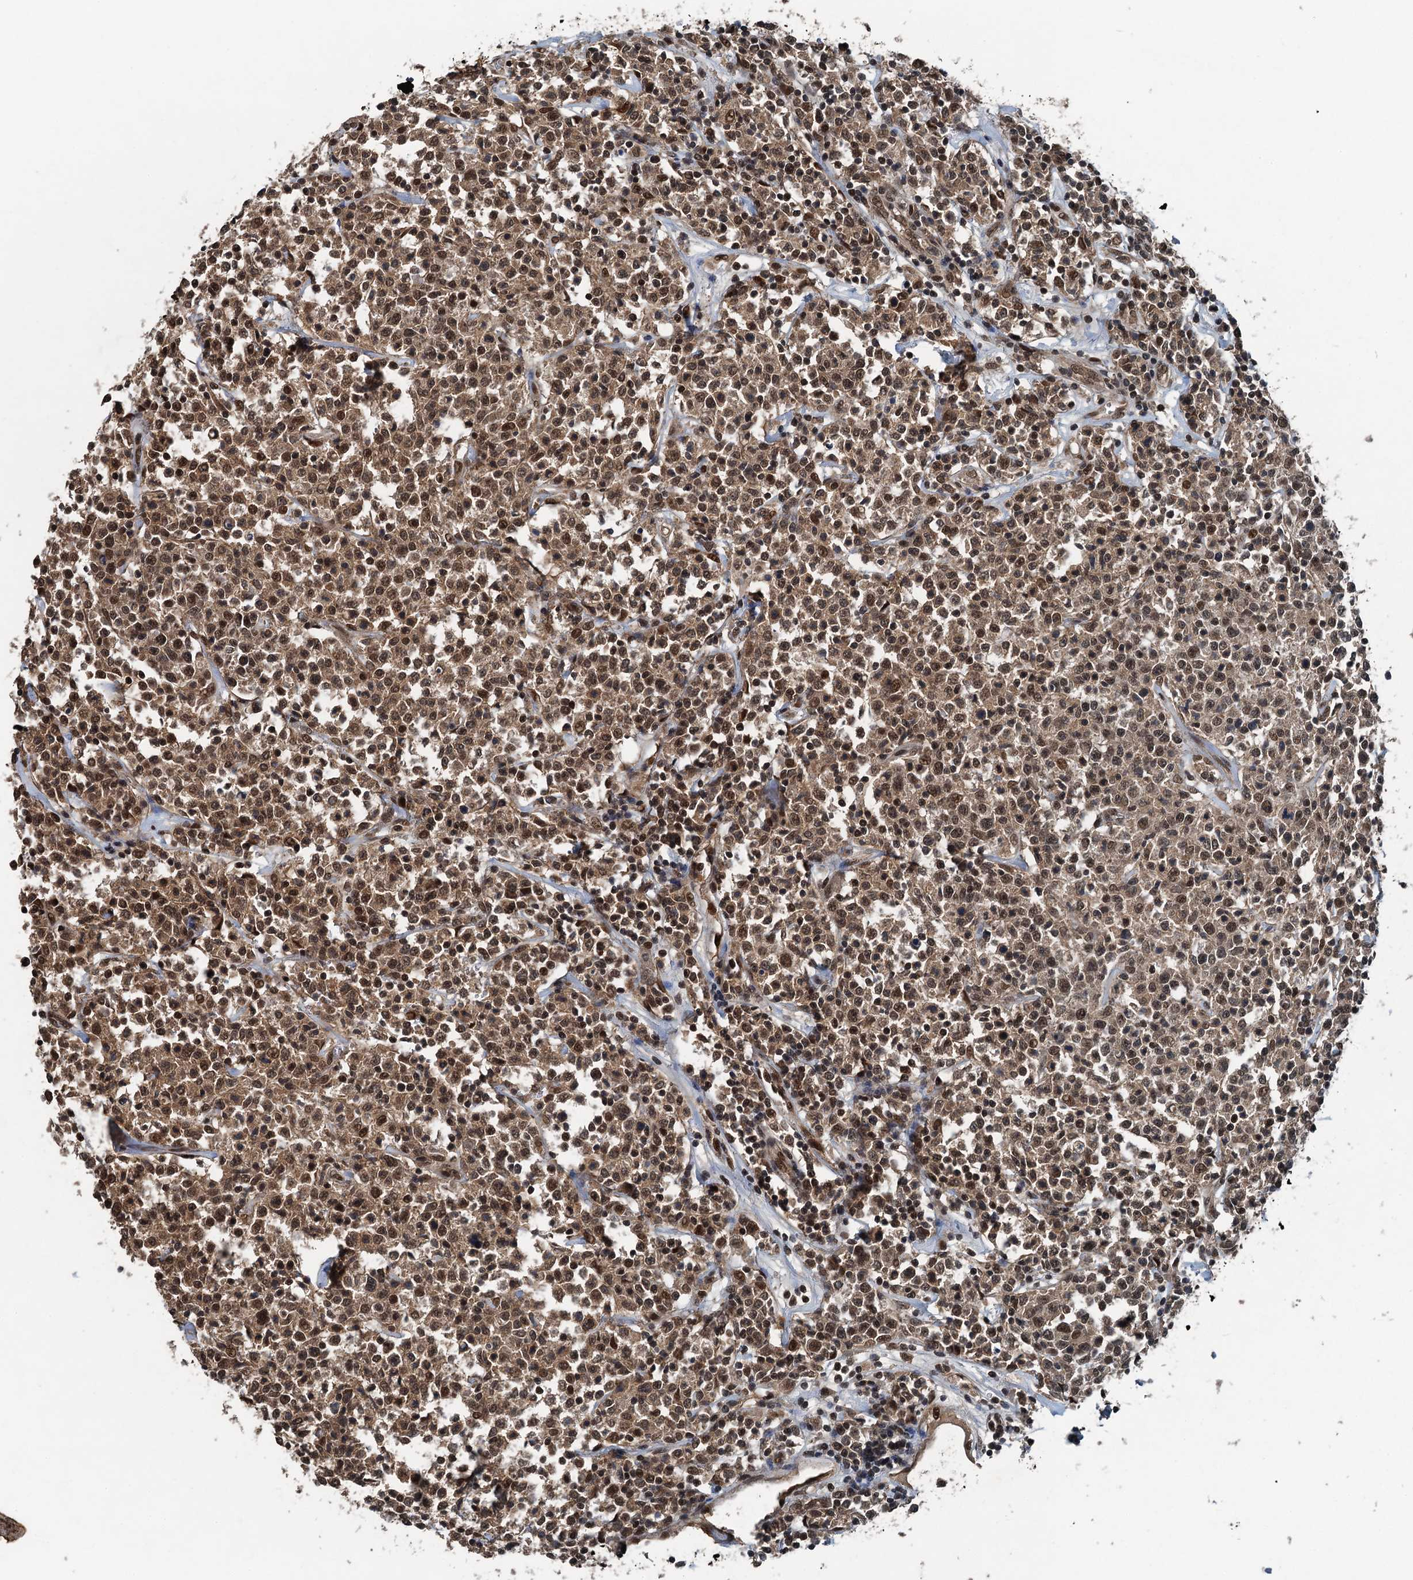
{"staining": {"intensity": "moderate", "quantity": ">75%", "location": "cytoplasmic/membranous,nuclear"}, "tissue": "lymphoma", "cell_type": "Tumor cells", "image_type": "cancer", "snomed": [{"axis": "morphology", "description": "Malignant lymphoma, non-Hodgkin's type, Low grade"}, {"axis": "topography", "description": "Small intestine"}], "caption": "A brown stain shows moderate cytoplasmic/membranous and nuclear staining of a protein in human malignant lymphoma, non-Hodgkin's type (low-grade) tumor cells. (DAB IHC, brown staining for protein, blue staining for nuclei).", "gene": "UBXN6", "patient": {"sex": "female", "age": 59}}